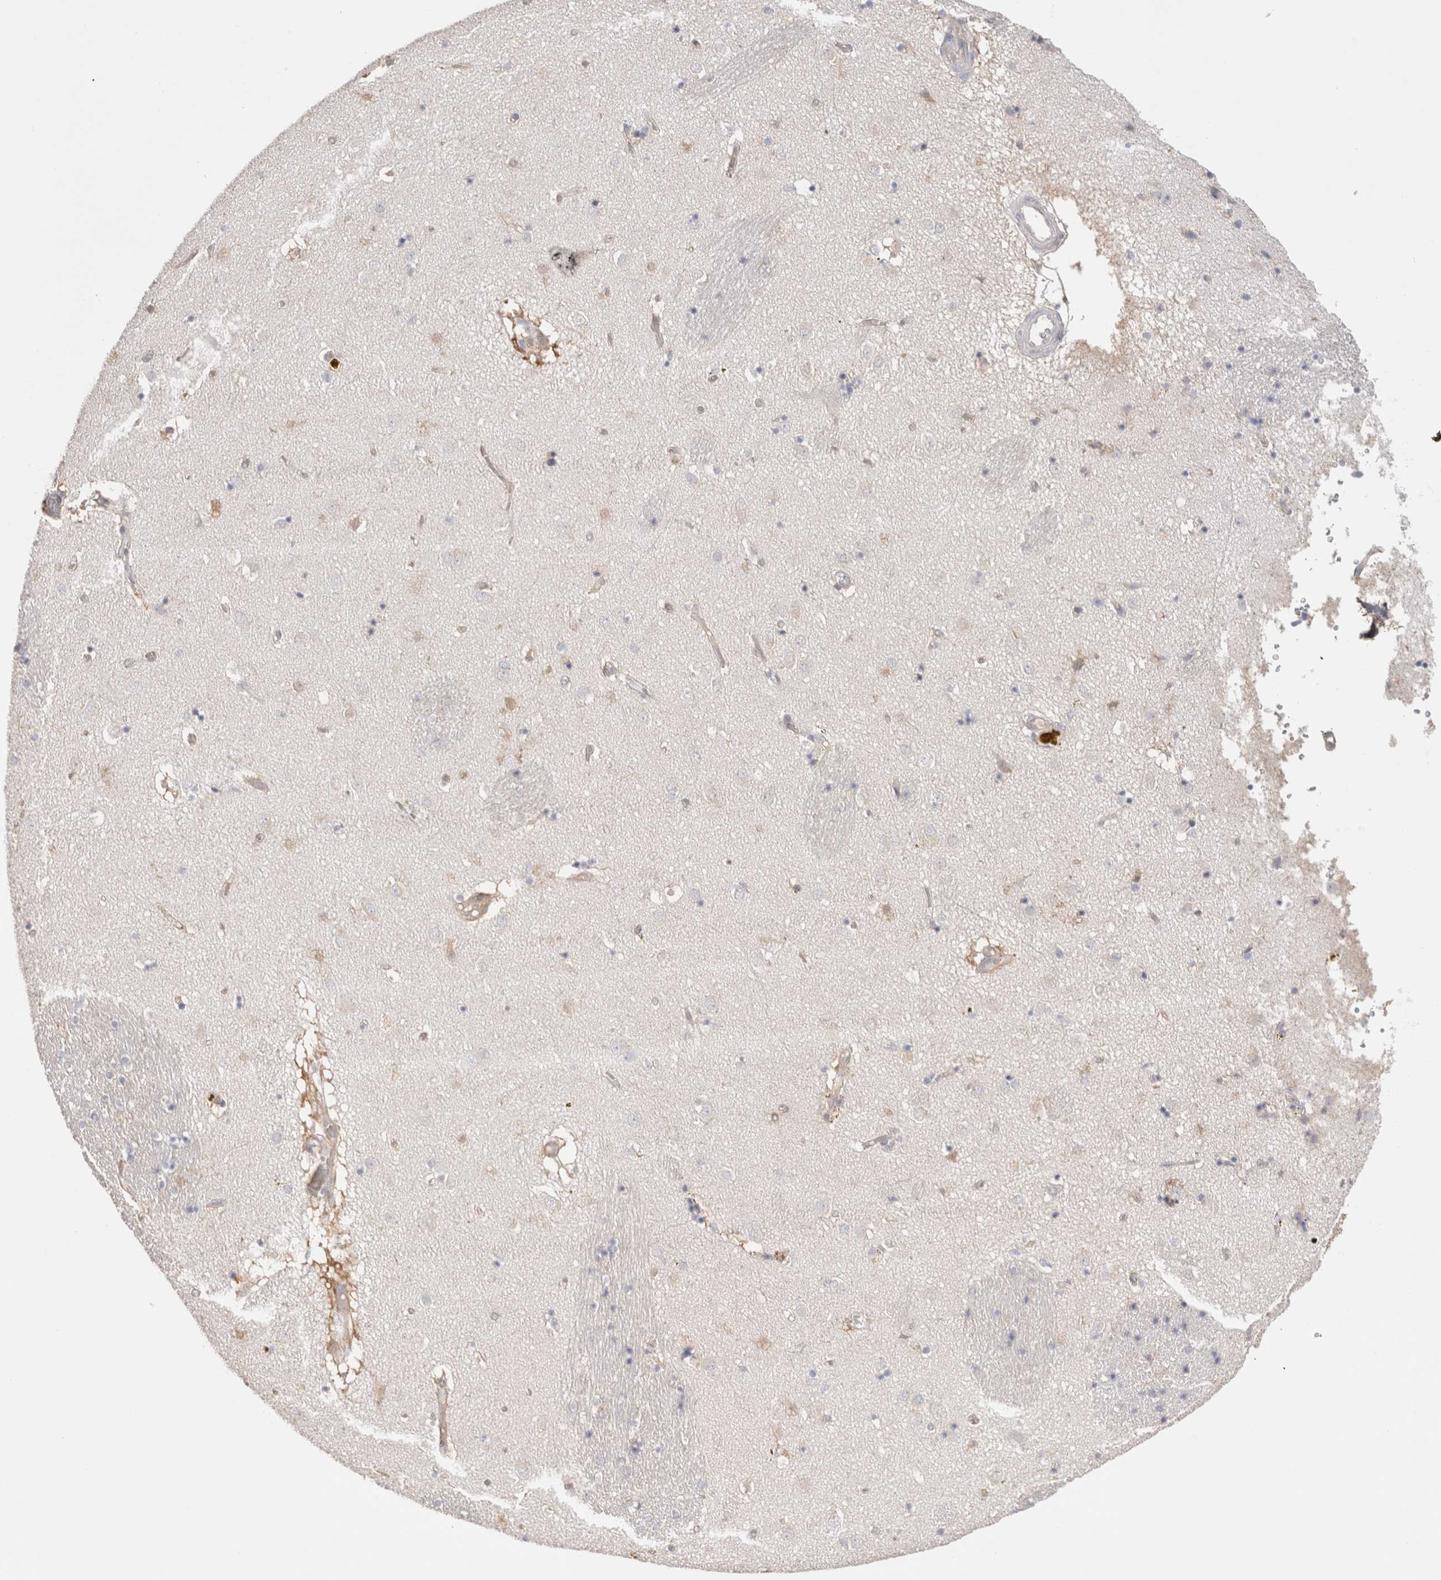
{"staining": {"intensity": "negative", "quantity": "none", "location": "none"}, "tissue": "caudate", "cell_type": "Glial cells", "image_type": "normal", "snomed": [{"axis": "morphology", "description": "Normal tissue, NOS"}, {"axis": "topography", "description": "Lateral ventricle wall"}], "caption": "High power microscopy photomicrograph of an immunohistochemistry photomicrograph of benign caudate, revealing no significant staining in glial cells.", "gene": "CAPN2", "patient": {"sex": "male", "age": 70}}